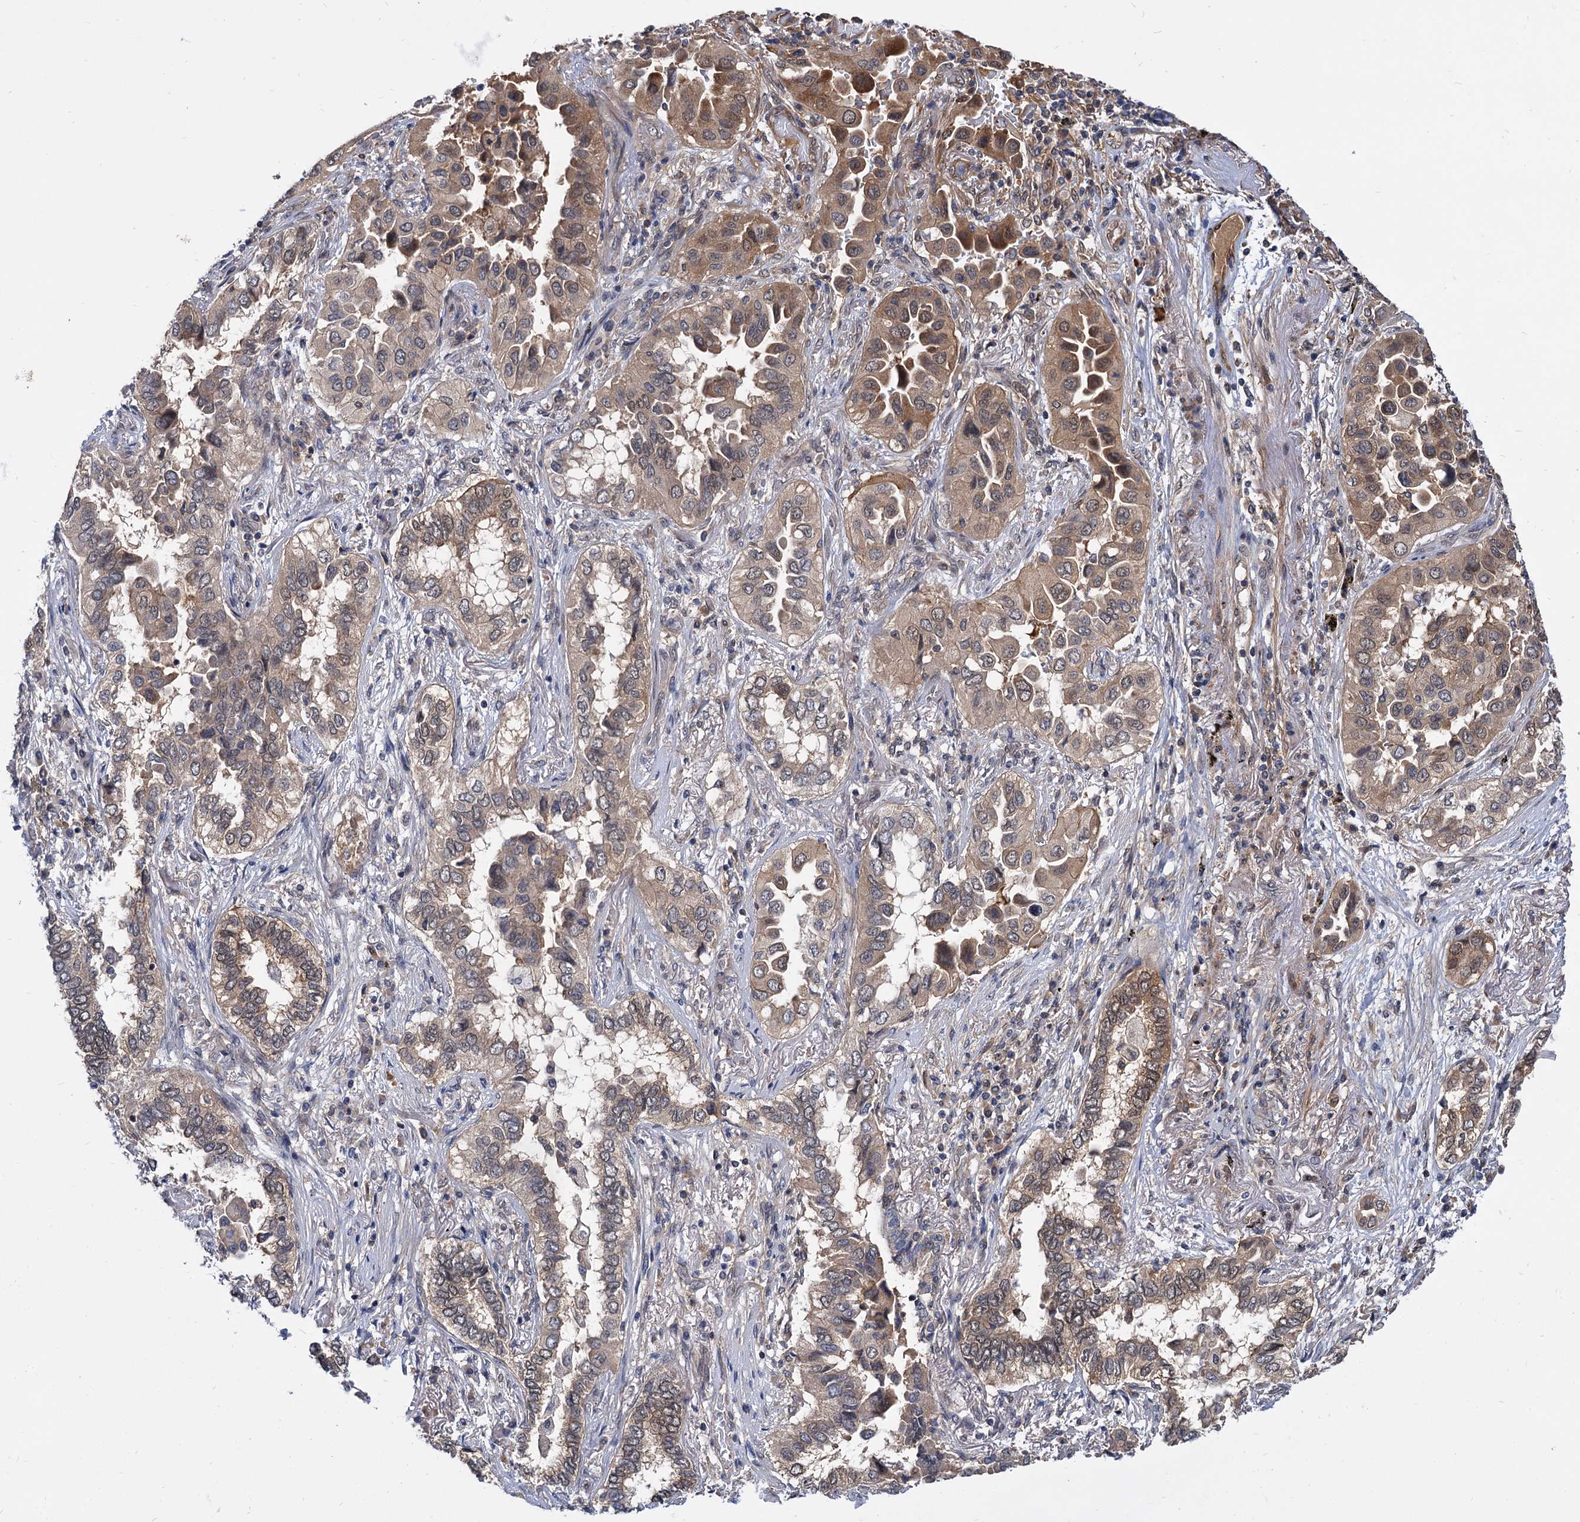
{"staining": {"intensity": "moderate", "quantity": ">75%", "location": "cytoplasmic/membranous"}, "tissue": "lung cancer", "cell_type": "Tumor cells", "image_type": "cancer", "snomed": [{"axis": "morphology", "description": "Adenocarcinoma, NOS"}, {"axis": "topography", "description": "Lung"}], "caption": "This histopathology image displays lung cancer stained with immunohistochemistry to label a protein in brown. The cytoplasmic/membranous of tumor cells show moderate positivity for the protein. Nuclei are counter-stained blue.", "gene": "SNX15", "patient": {"sex": "female", "age": 76}}